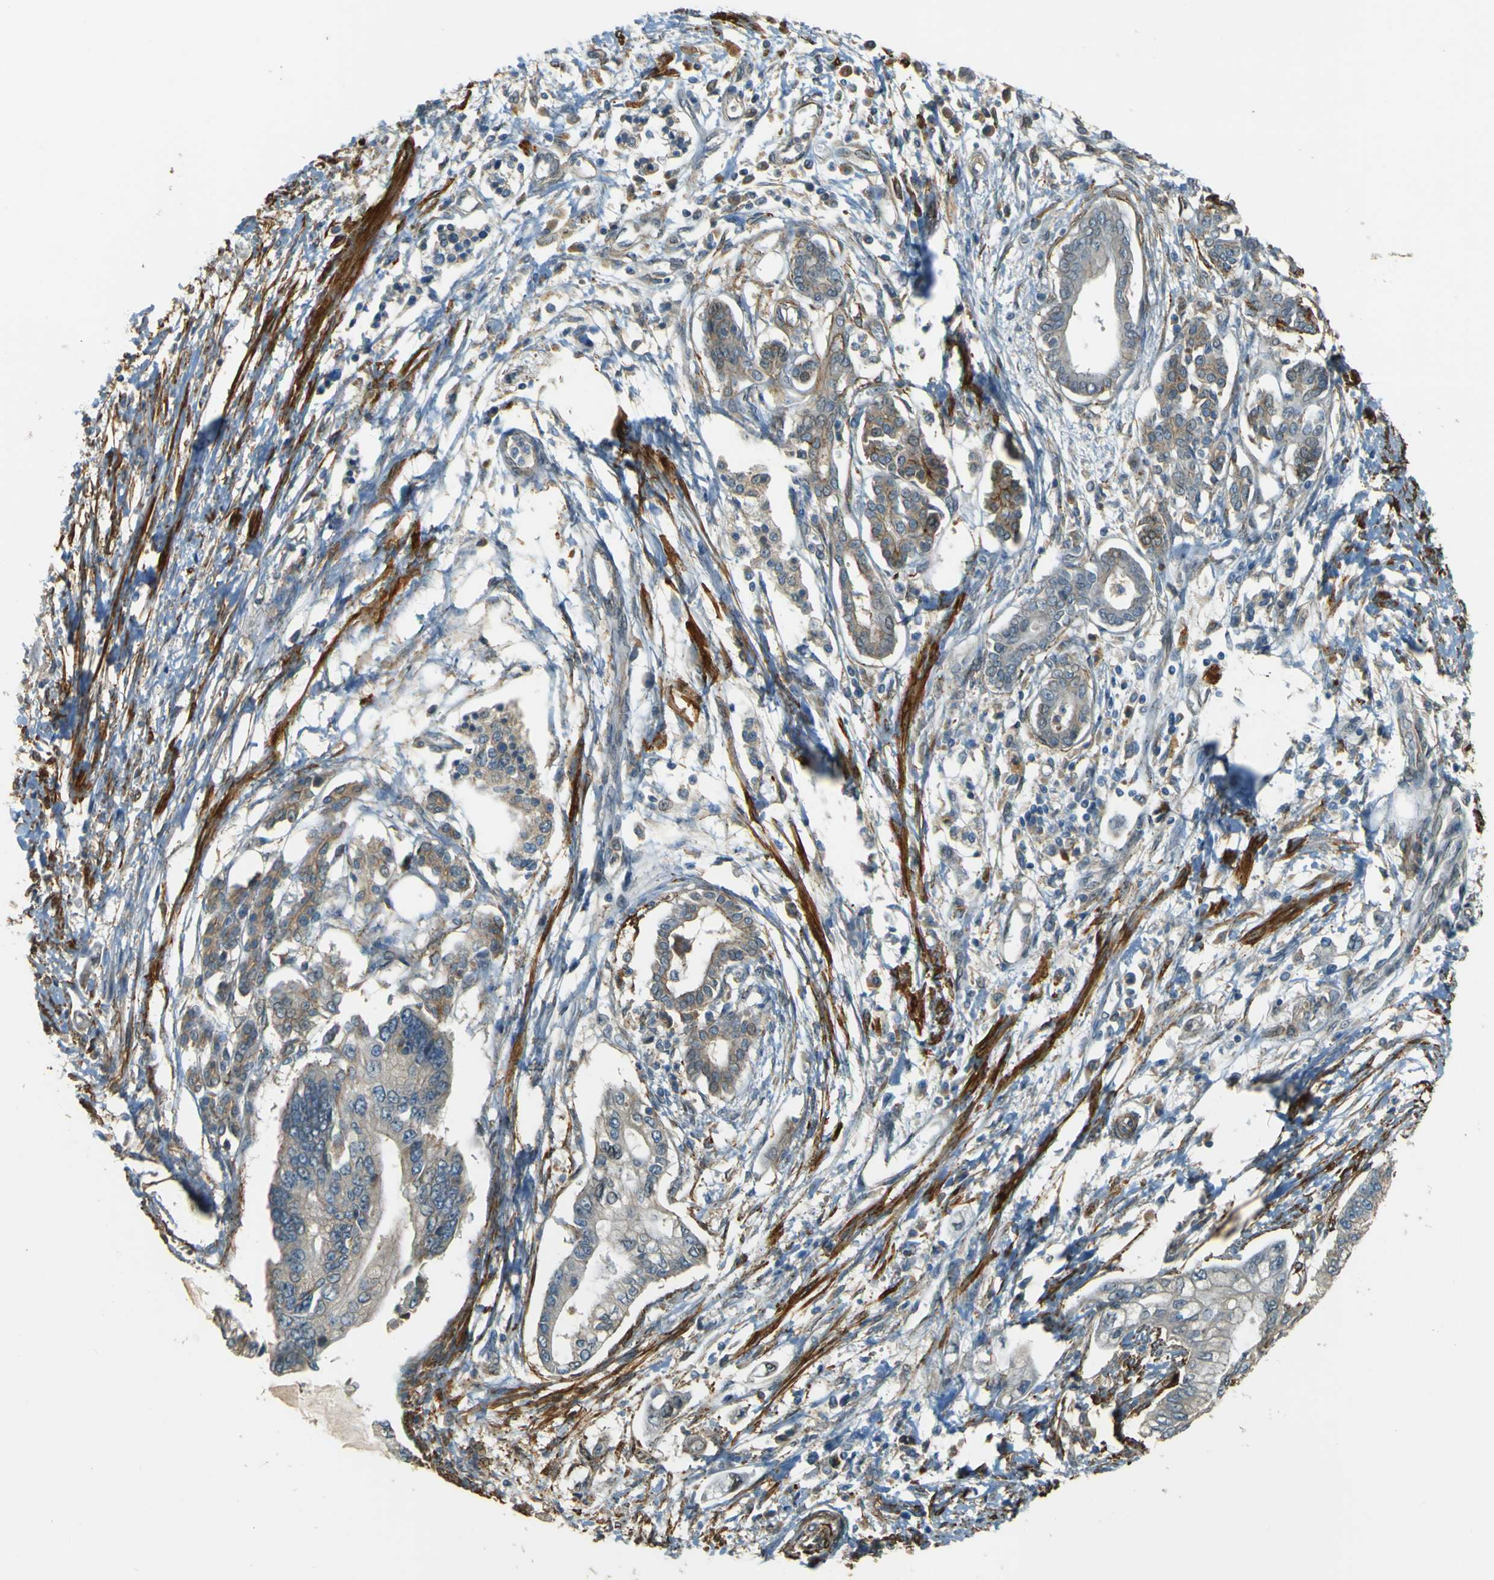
{"staining": {"intensity": "weak", "quantity": "25%-75%", "location": "cytoplasmic/membranous"}, "tissue": "pancreatic cancer", "cell_type": "Tumor cells", "image_type": "cancer", "snomed": [{"axis": "morphology", "description": "Adenocarcinoma, NOS"}, {"axis": "topography", "description": "Pancreas"}], "caption": "Immunohistochemistry (IHC) of human pancreatic cancer demonstrates low levels of weak cytoplasmic/membranous staining in approximately 25%-75% of tumor cells.", "gene": "NEXN", "patient": {"sex": "male", "age": 56}}